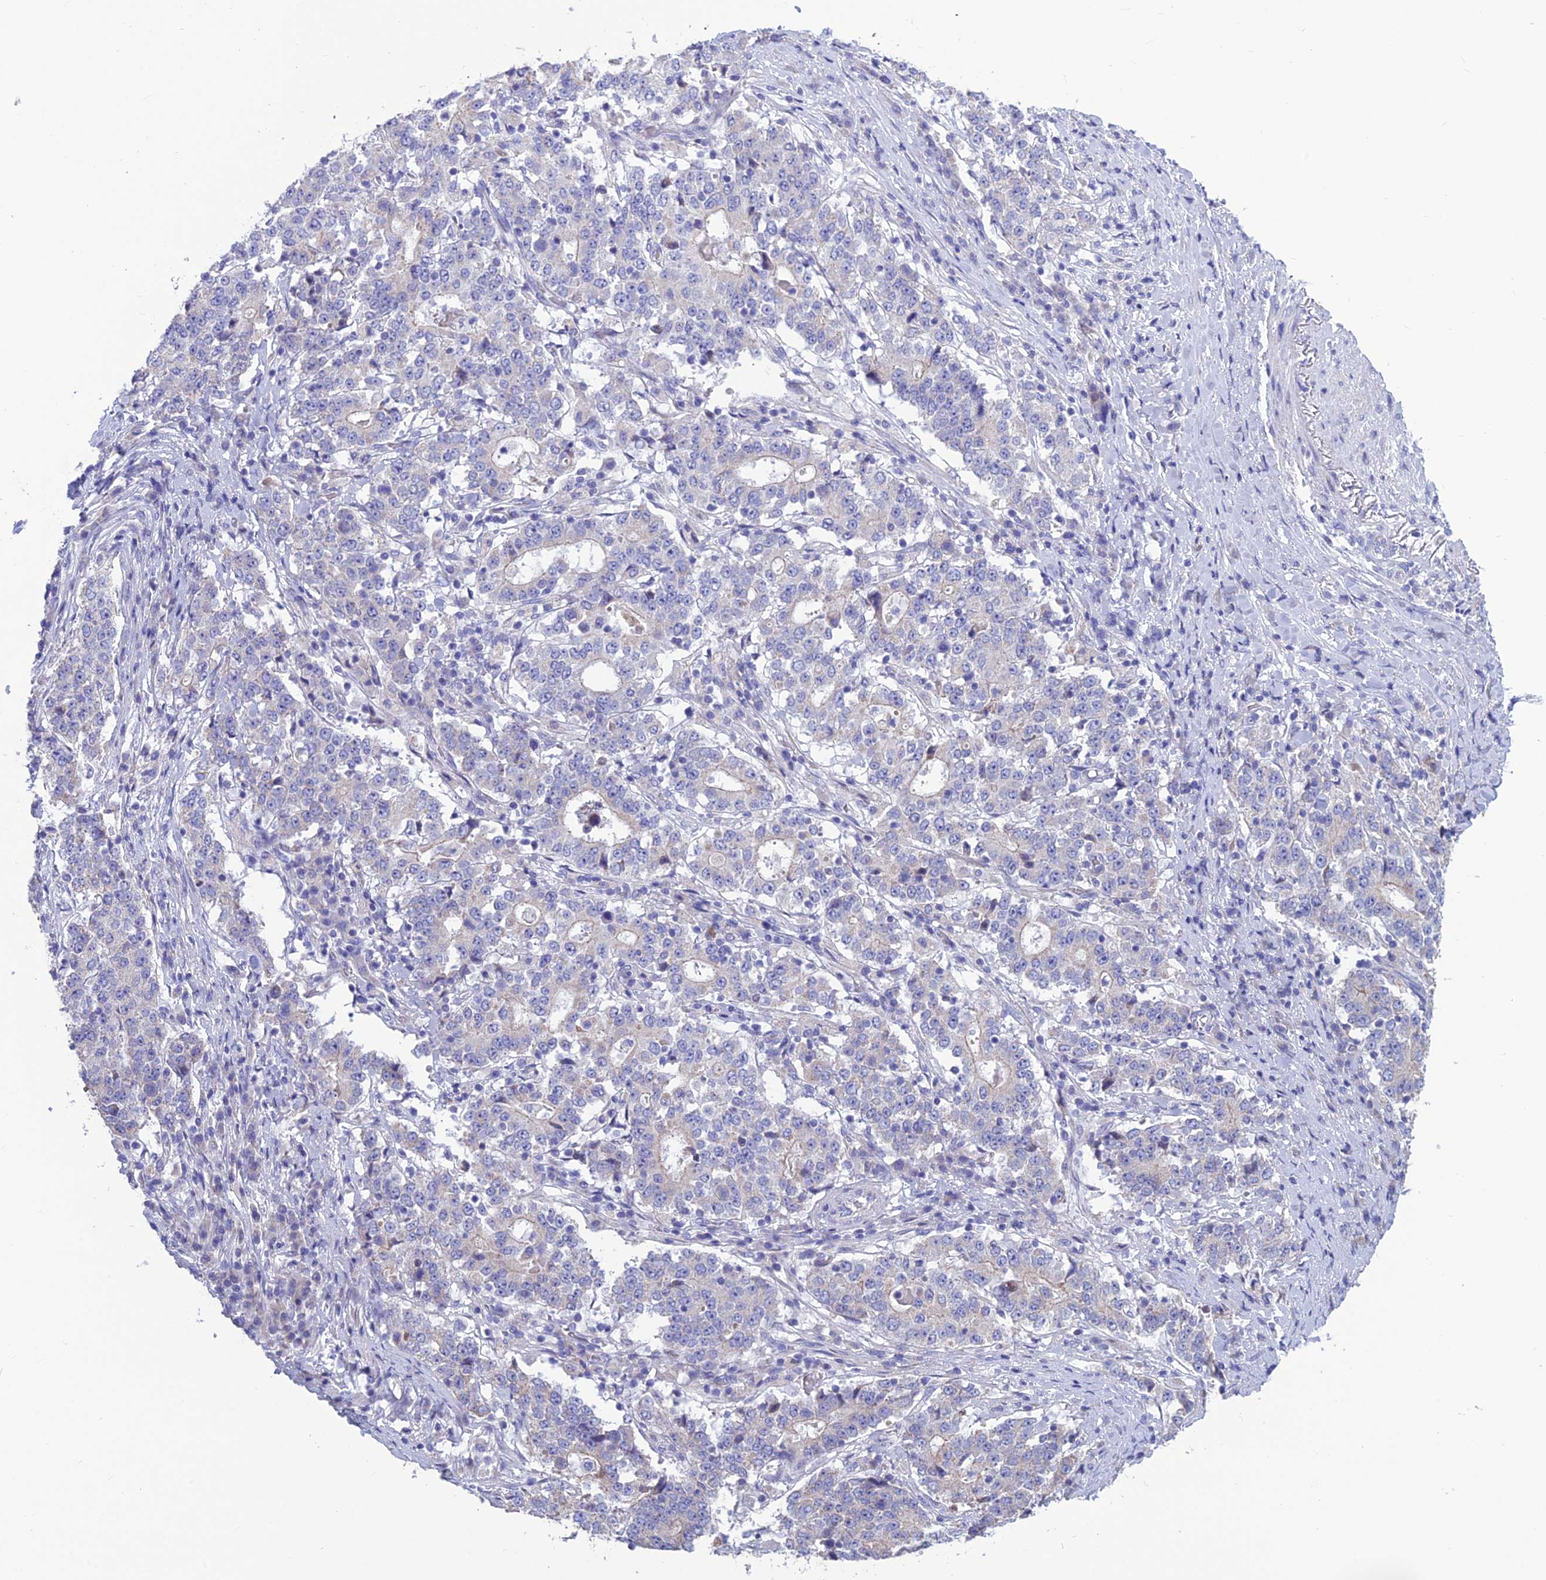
{"staining": {"intensity": "negative", "quantity": "none", "location": "none"}, "tissue": "stomach cancer", "cell_type": "Tumor cells", "image_type": "cancer", "snomed": [{"axis": "morphology", "description": "Adenocarcinoma, NOS"}, {"axis": "topography", "description": "Stomach"}], "caption": "This is a image of IHC staining of stomach cancer, which shows no positivity in tumor cells.", "gene": "BHMT2", "patient": {"sex": "male", "age": 59}}